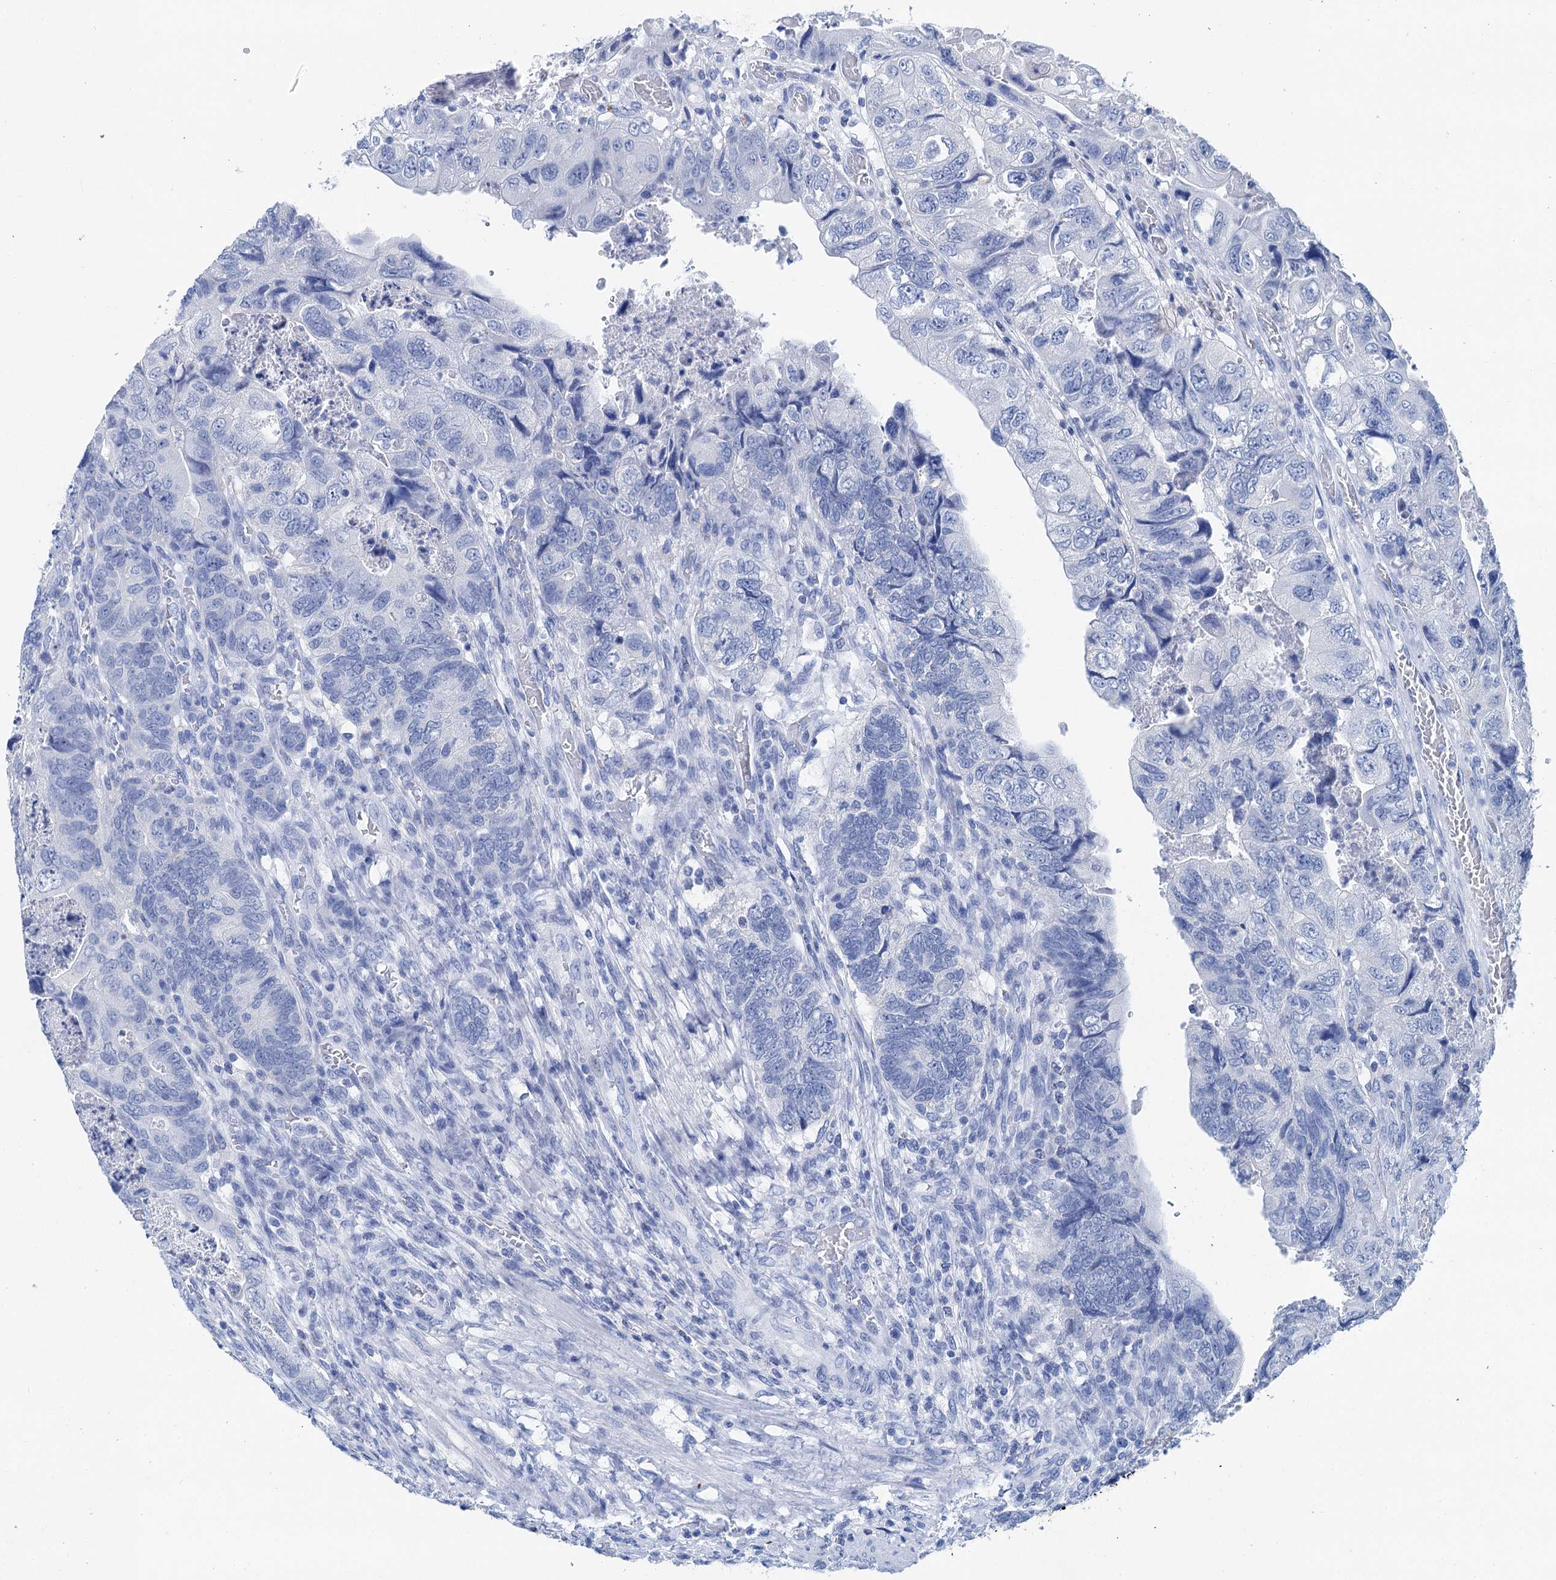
{"staining": {"intensity": "negative", "quantity": "none", "location": "none"}, "tissue": "colorectal cancer", "cell_type": "Tumor cells", "image_type": "cancer", "snomed": [{"axis": "morphology", "description": "Adenocarcinoma, NOS"}, {"axis": "topography", "description": "Rectum"}], "caption": "Tumor cells are negative for protein expression in human colorectal adenocarcinoma.", "gene": "BRINP1", "patient": {"sex": "male", "age": 63}}